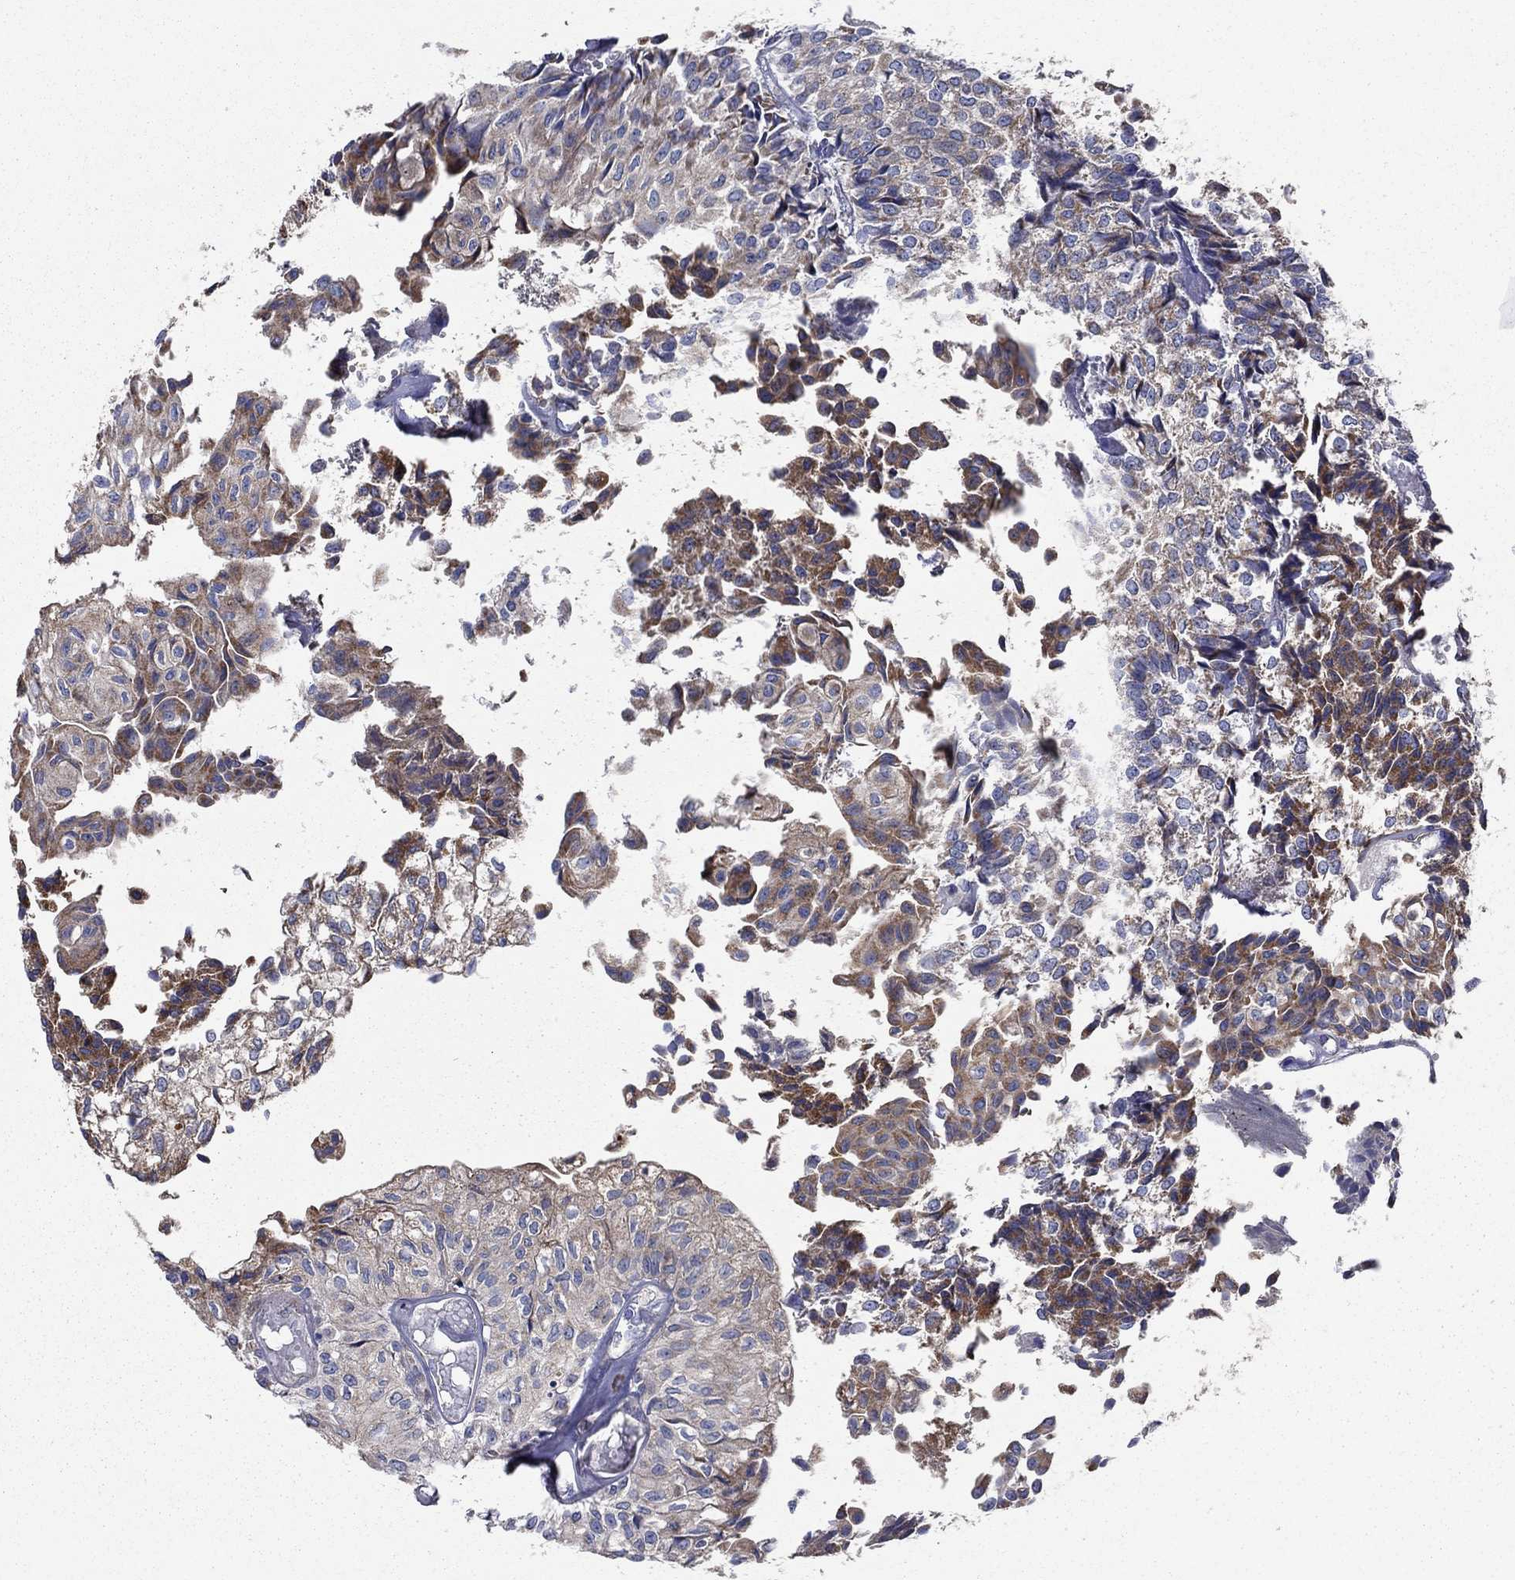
{"staining": {"intensity": "moderate", "quantity": "25%-75%", "location": "cytoplasmic/membranous"}, "tissue": "urothelial cancer", "cell_type": "Tumor cells", "image_type": "cancer", "snomed": [{"axis": "morphology", "description": "Urothelial carcinoma, Low grade"}, {"axis": "topography", "description": "Urinary bladder"}], "caption": "Urothelial cancer tissue shows moderate cytoplasmic/membranous positivity in approximately 25%-75% of tumor cells, visualized by immunohistochemistry.", "gene": "PRDX4", "patient": {"sex": "male", "age": 89}}